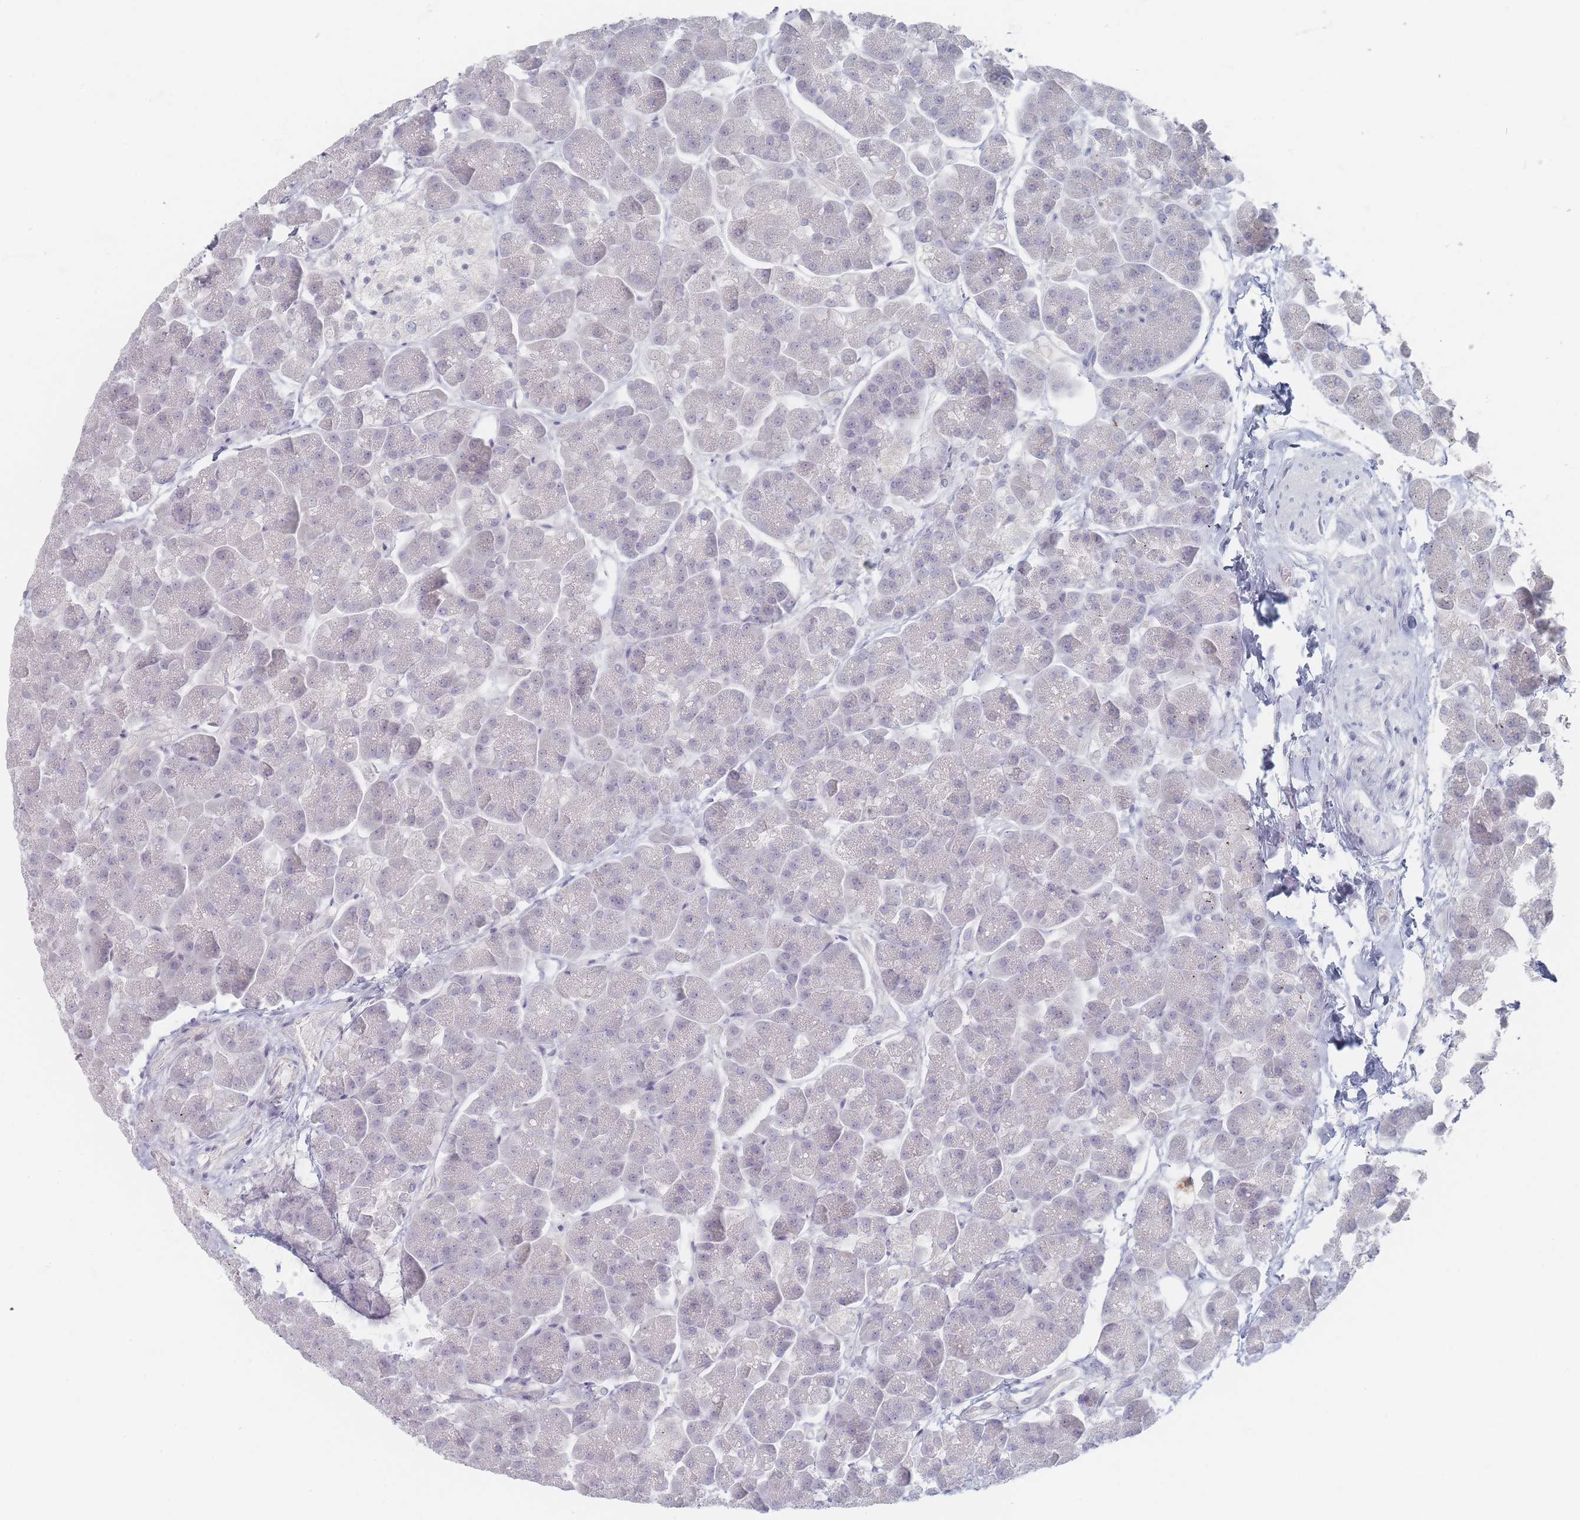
{"staining": {"intensity": "negative", "quantity": "none", "location": "none"}, "tissue": "pancreas", "cell_type": "Exocrine glandular cells", "image_type": "normal", "snomed": [{"axis": "morphology", "description": "Normal tissue, NOS"}, {"axis": "topography", "description": "Pancreas"}, {"axis": "topography", "description": "Peripheral nerve tissue"}], "caption": "Exocrine glandular cells are negative for brown protein staining in unremarkable pancreas. (DAB immunohistochemistry visualized using brightfield microscopy, high magnification).", "gene": "CD37", "patient": {"sex": "male", "age": 54}}